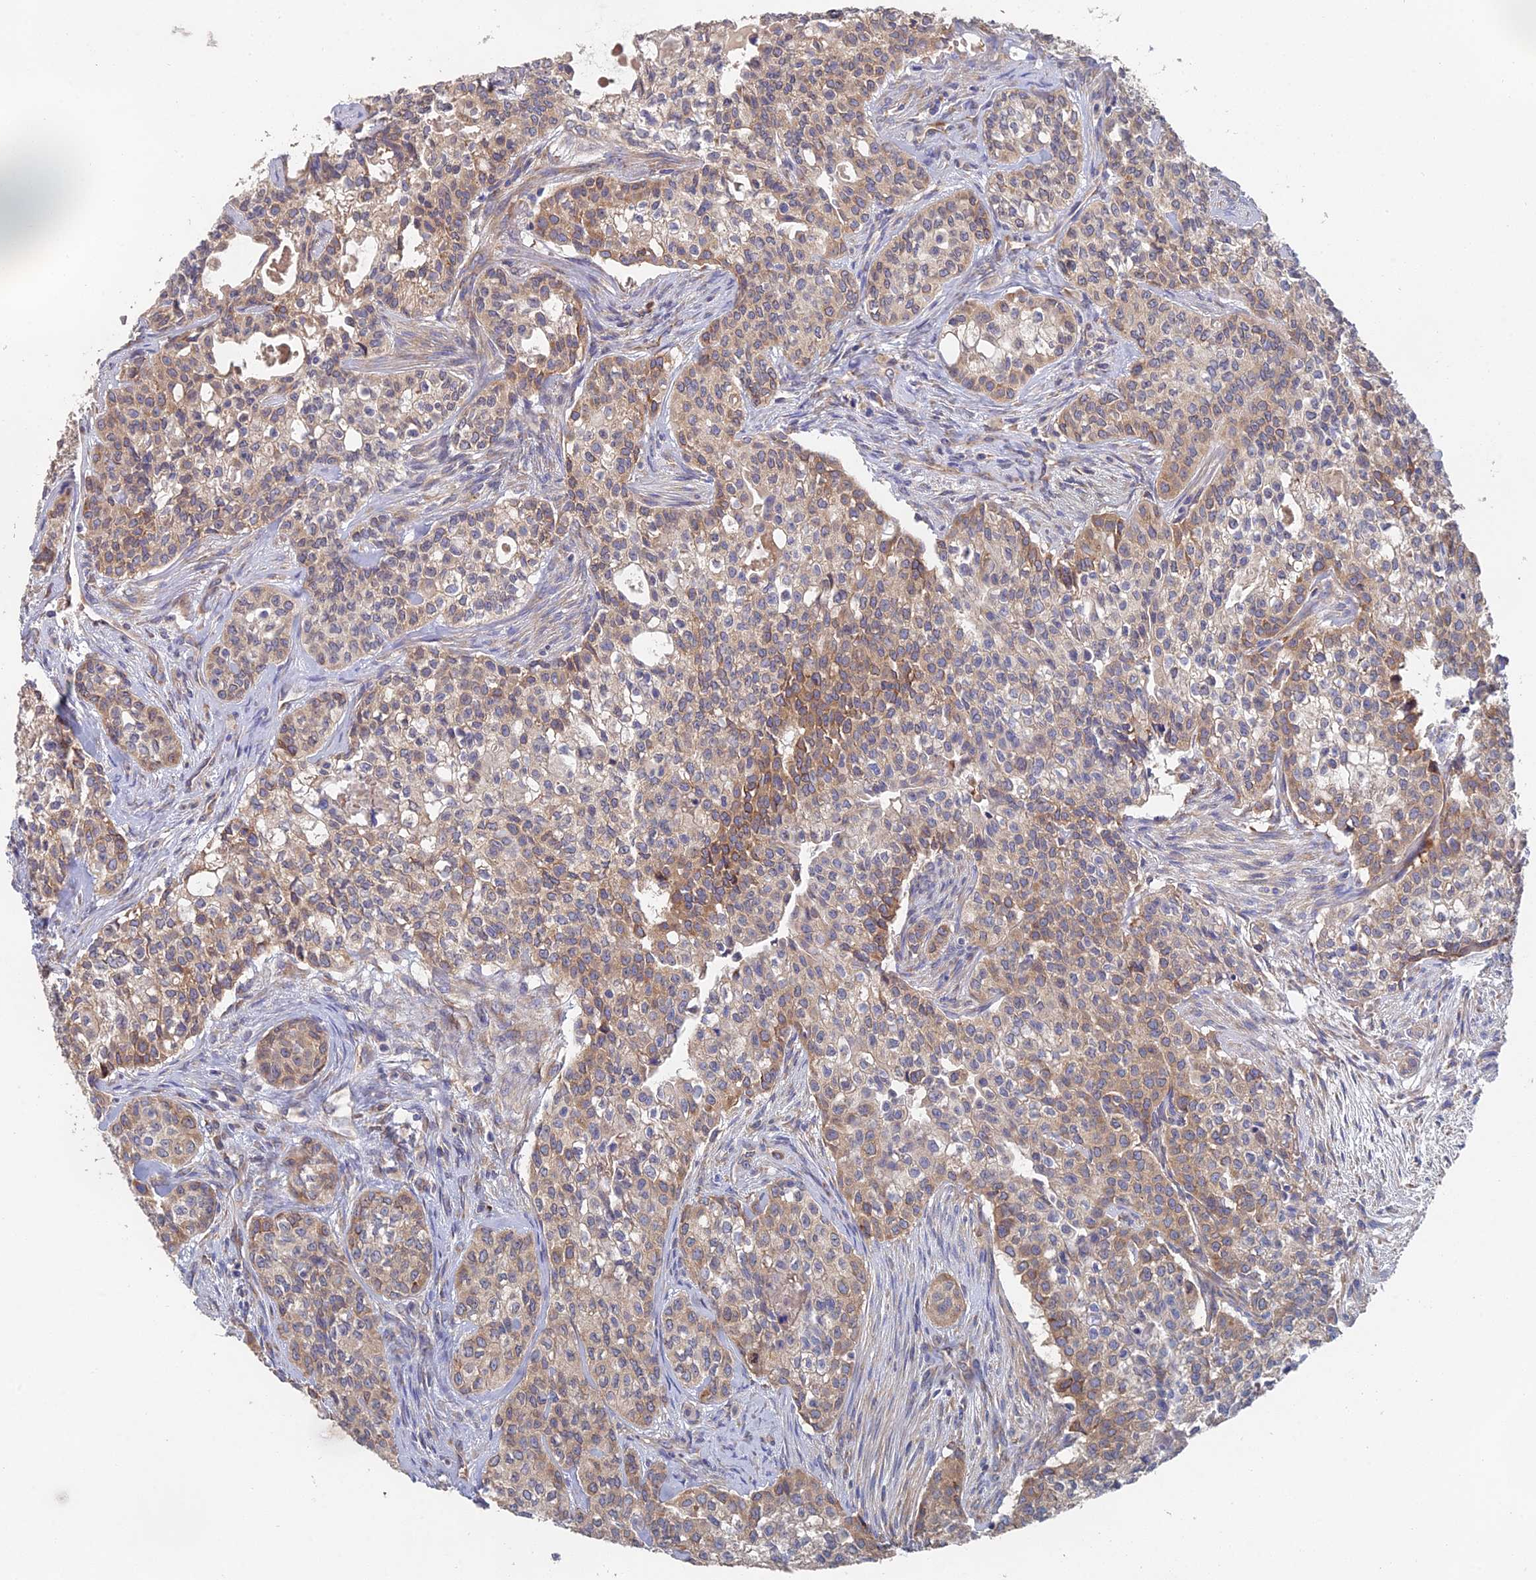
{"staining": {"intensity": "weak", "quantity": "25%-75%", "location": "cytoplasmic/membranous"}, "tissue": "head and neck cancer", "cell_type": "Tumor cells", "image_type": "cancer", "snomed": [{"axis": "morphology", "description": "Adenocarcinoma, NOS"}, {"axis": "topography", "description": "Head-Neck"}], "caption": "A brown stain labels weak cytoplasmic/membranous expression of a protein in head and neck cancer (adenocarcinoma) tumor cells.", "gene": "ELOF1", "patient": {"sex": "male", "age": 81}}